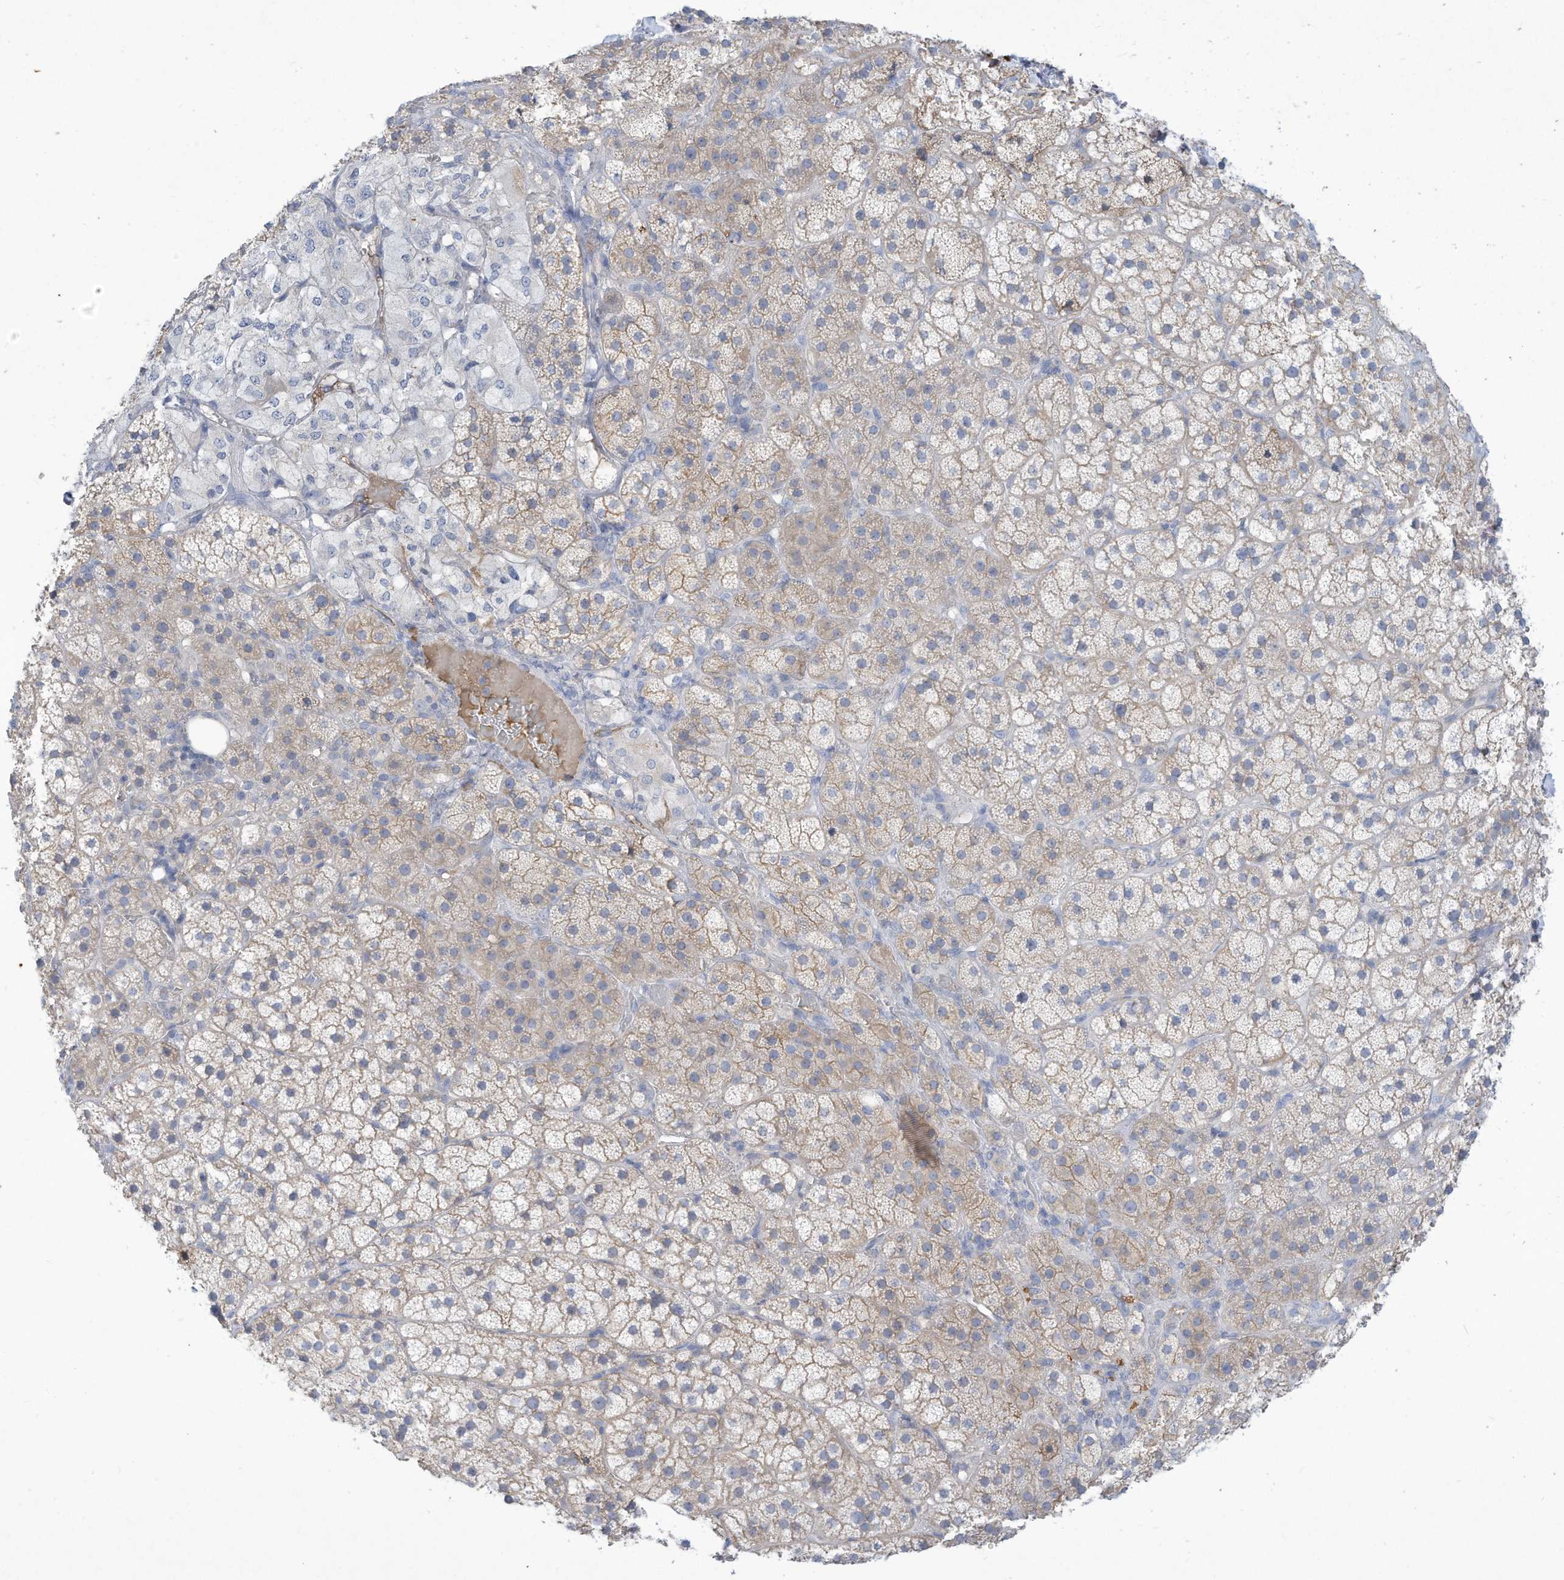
{"staining": {"intensity": "weak", "quantity": "25%-75%", "location": "cytoplasmic/membranous"}, "tissue": "adrenal gland", "cell_type": "Glandular cells", "image_type": "normal", "snomed": [{"axis": "morphology", "description": "Normal tissue, NOS"}, {"axis": "topography", "description": "Adrenal gland"}], "caption": "The micrograph exhibits a brown stain indicating the presence of a protein in the cytoplasmic/membranous of glandular cells in adrenal gland.", "gene": "HAS3", "patient": {"sex": "female", "age": 44}}